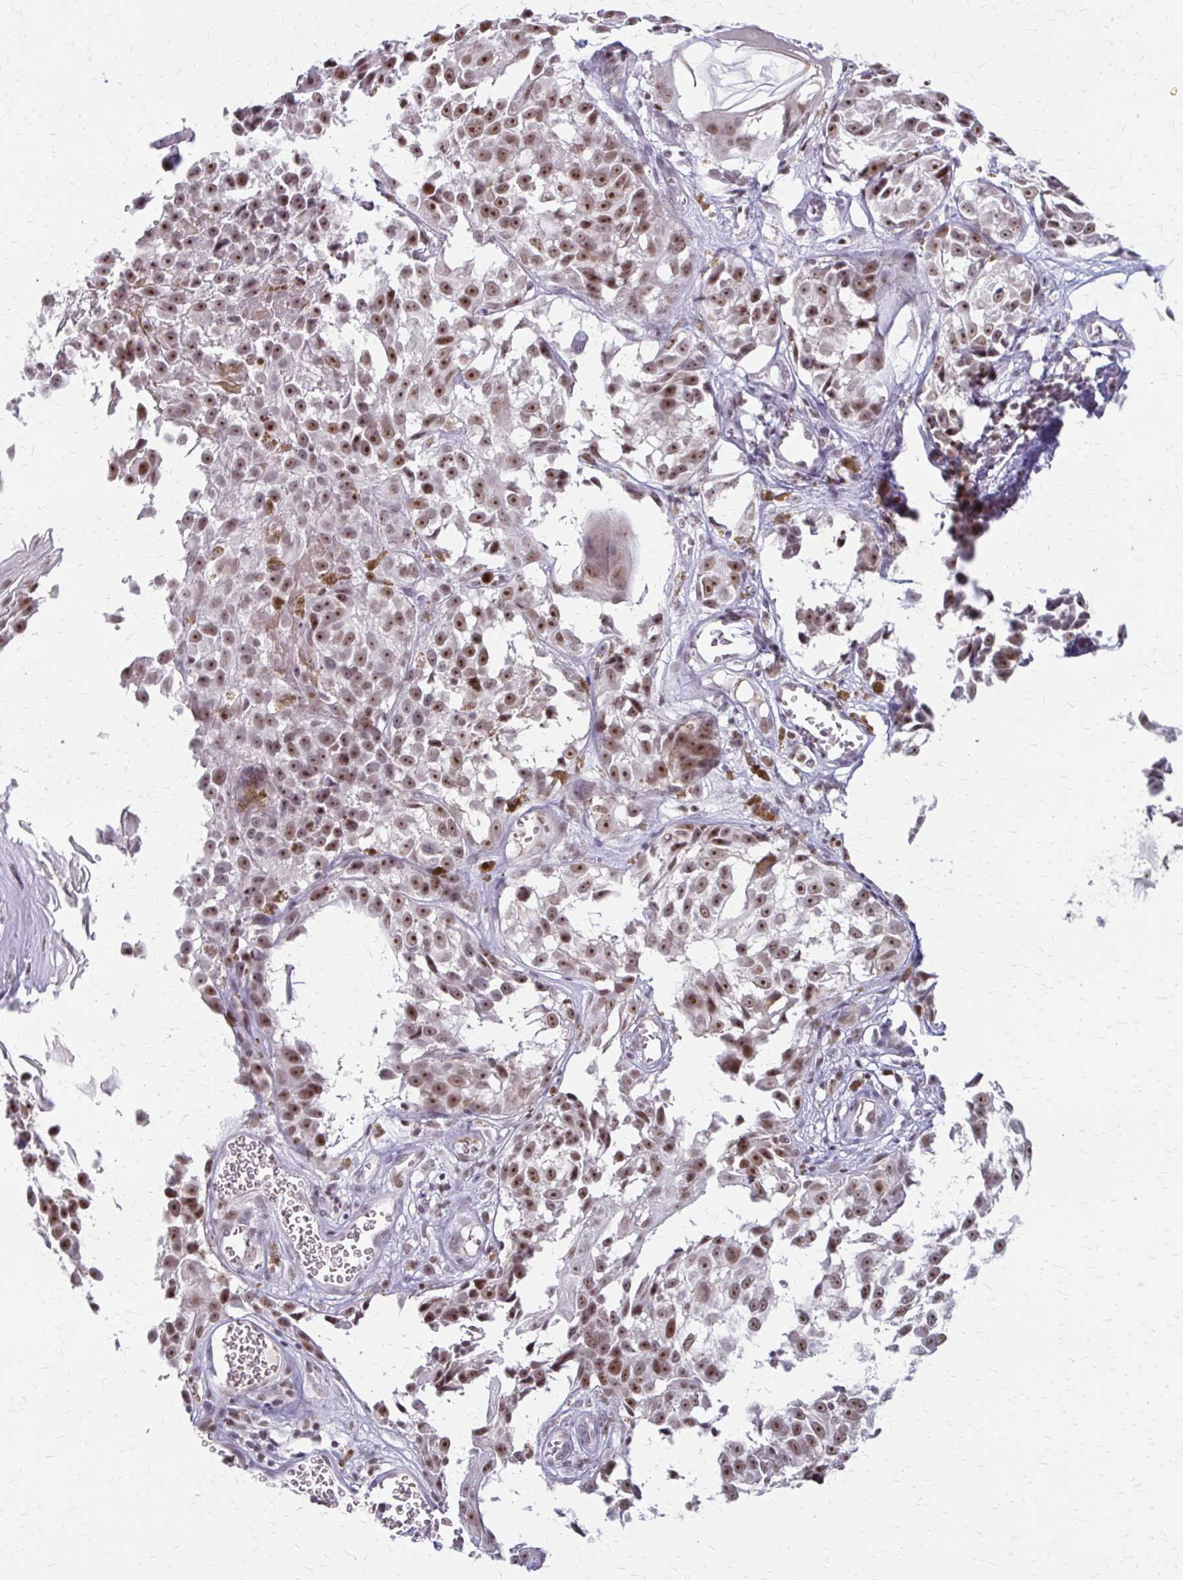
{"staining": {"intensity": "moderate", "quantity": "25%-75%", "location": "nuclear"}, "tissue": "melanoma", "cell_type": "Tumor cells", "image_type": "cancer", "snomed": [{"axis": "morphology", "description": "Malignant melanoma, NOS"}, {"axis": "topography", "description": "Skin"}], "caption": "A medium amount of moderate nuclear positivity is seen in approximately 25%-75% of tumor cells in melanoma tissue.", "gene": "EED", "patient": {"sex": "male", "age": 73}}